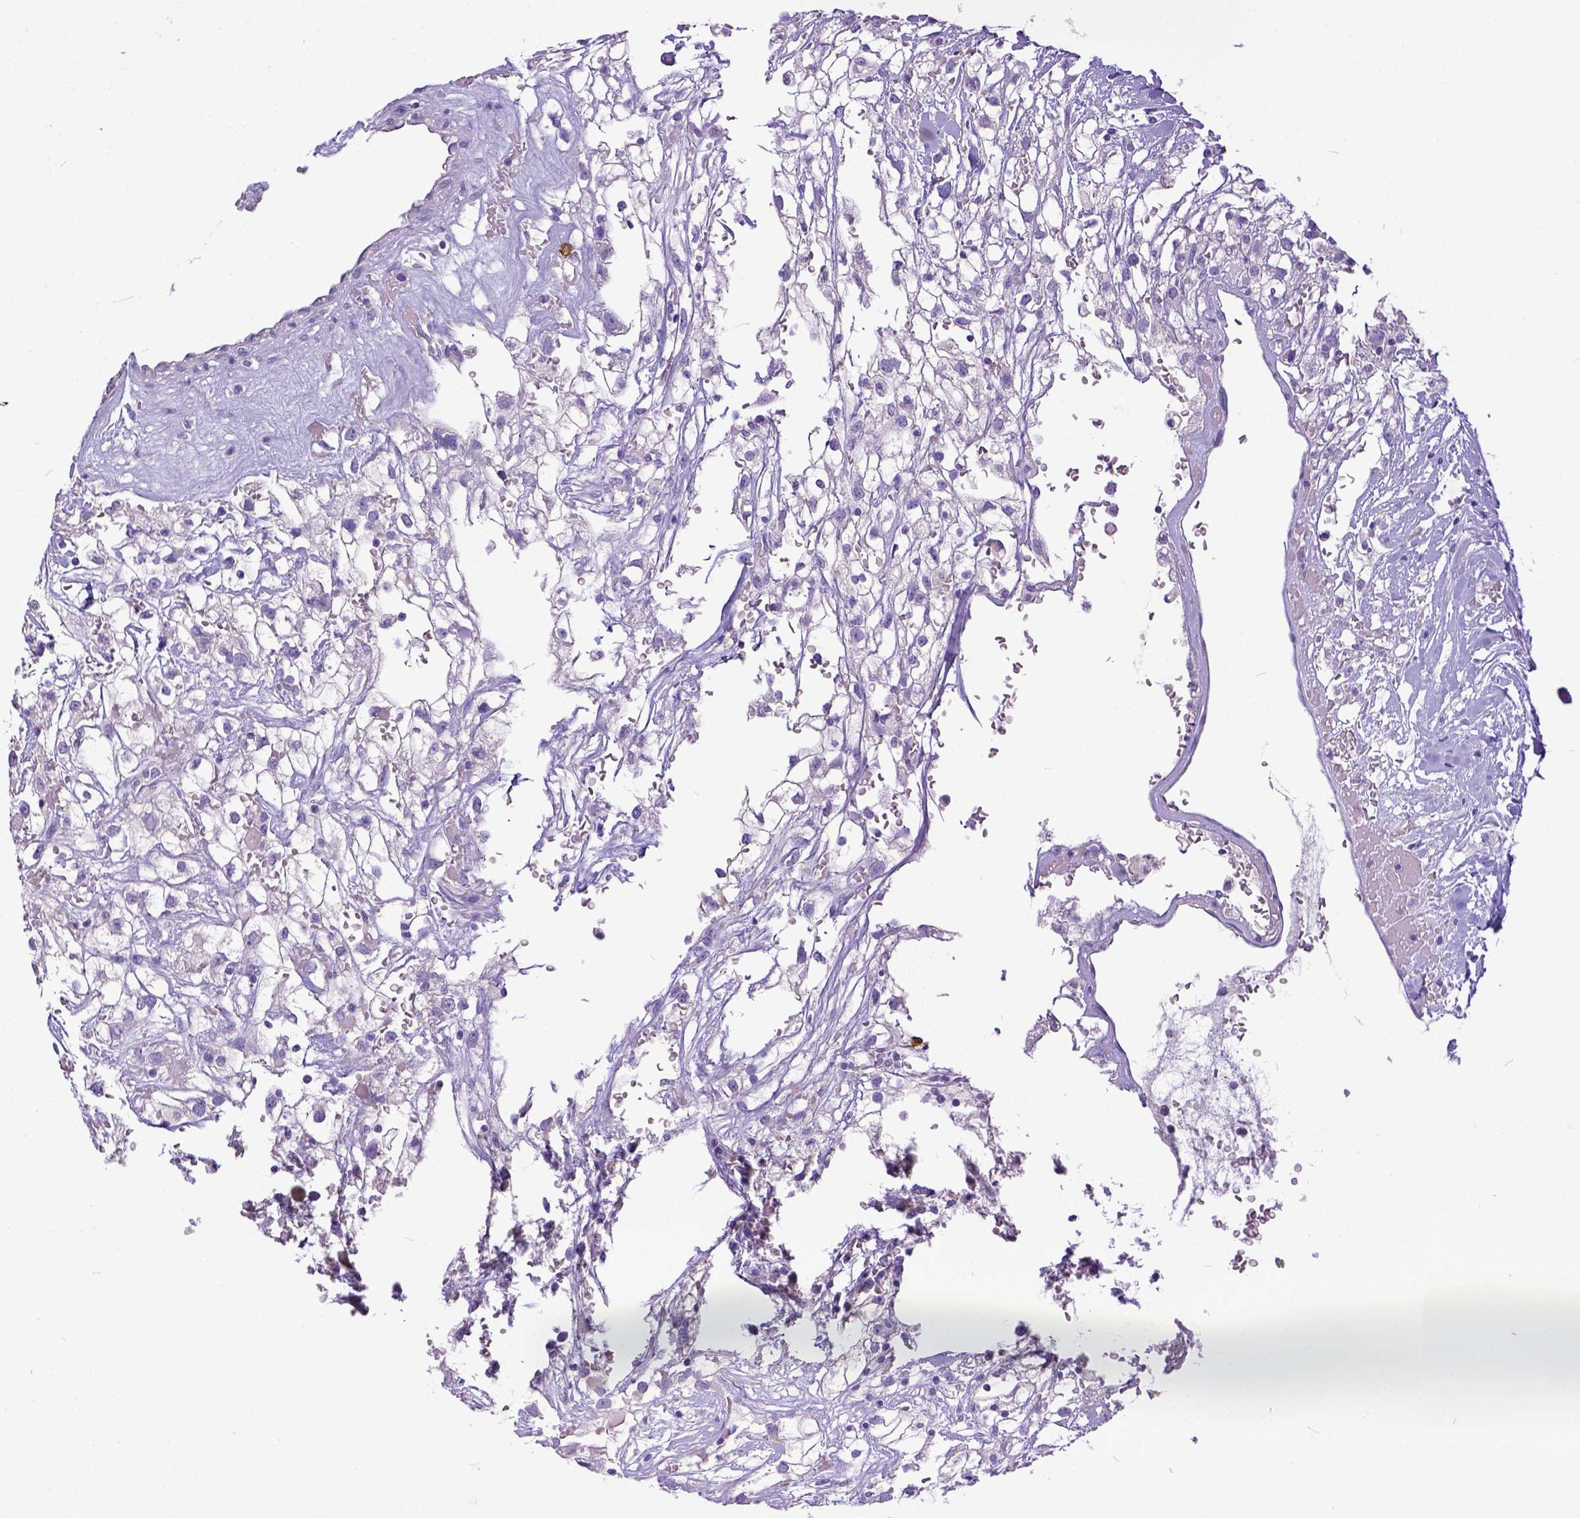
{"staining": {"intensity": "negative", "quantity": "none", "location": "none"}, "tissue": "renal cancer", "cell_type": "Tumor cells", "image_type": "cancer", "snomed": [{"axis": "morphology", "description": "Adenocarcinoma, NOS"}, {"axis": "topography", "description": "Kidney"}], "caption": "DAB (3,3'-diaminobenzidine) immunohistochemical staining of renal adenocarcinoma shows no significant staining in tumor cells.", "gene": "KIT", "patient": {"sex": "male", "age": 59}}